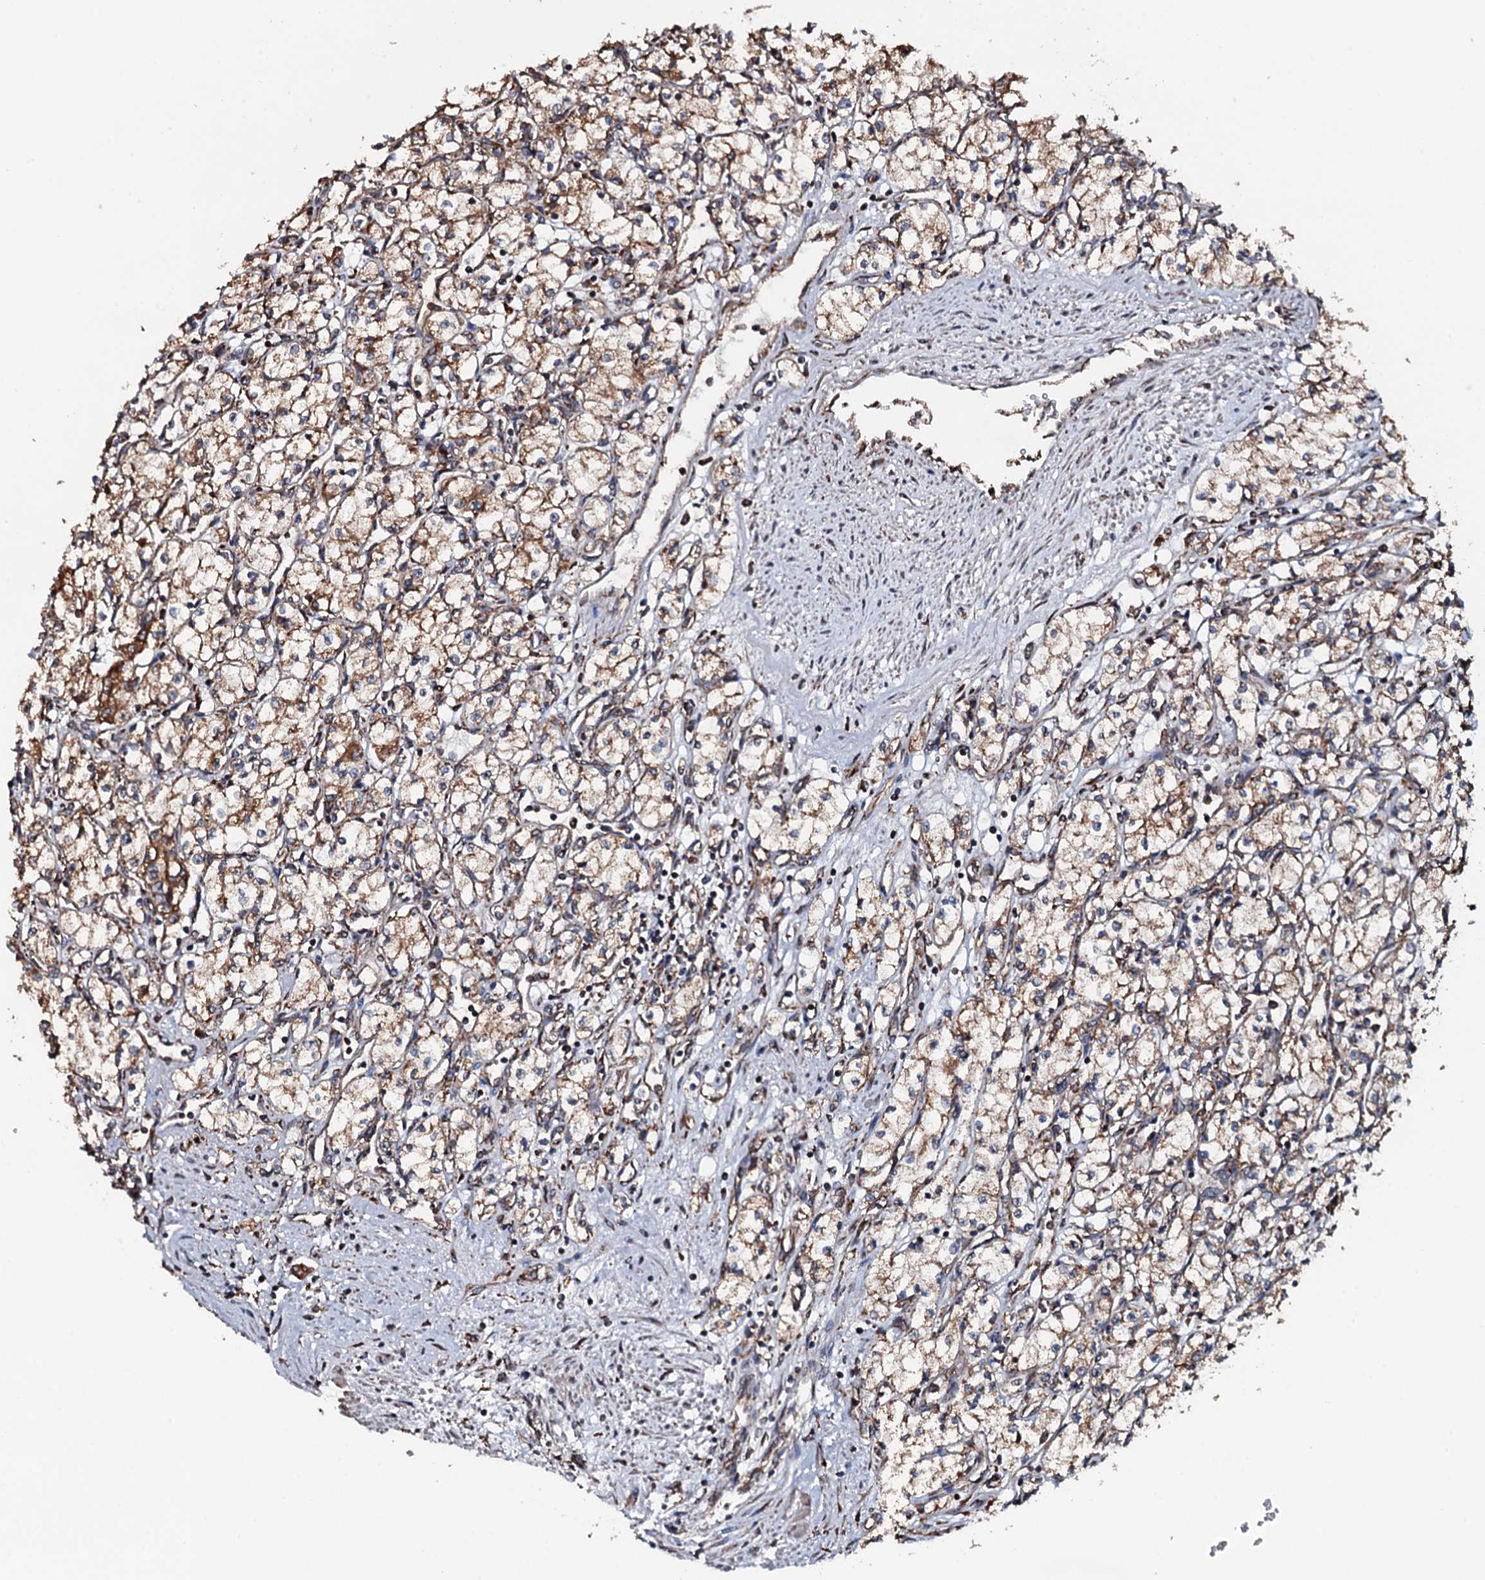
{"staining": {"intensity": "moderate", "quantity": ">75%", "location": "cytoplasmic/membranous"}, "tissue": "renal cancer", "cell_type": "Tumor cells", "image_type": "cancer", "snomed": [{"axis": "morphology", "description": "Adenocarcinoma, NOS"}, {"axis": "topography", "description": "Kidney"}], "caption": "Brown immunohistochemical staining in renal adenocarcinoma shows moderate cytoplasmic/membranous positivity in approximately >75% of tumor cells.", "gene": "RAB12", "patient": {"sex": "male", "age": 59}}